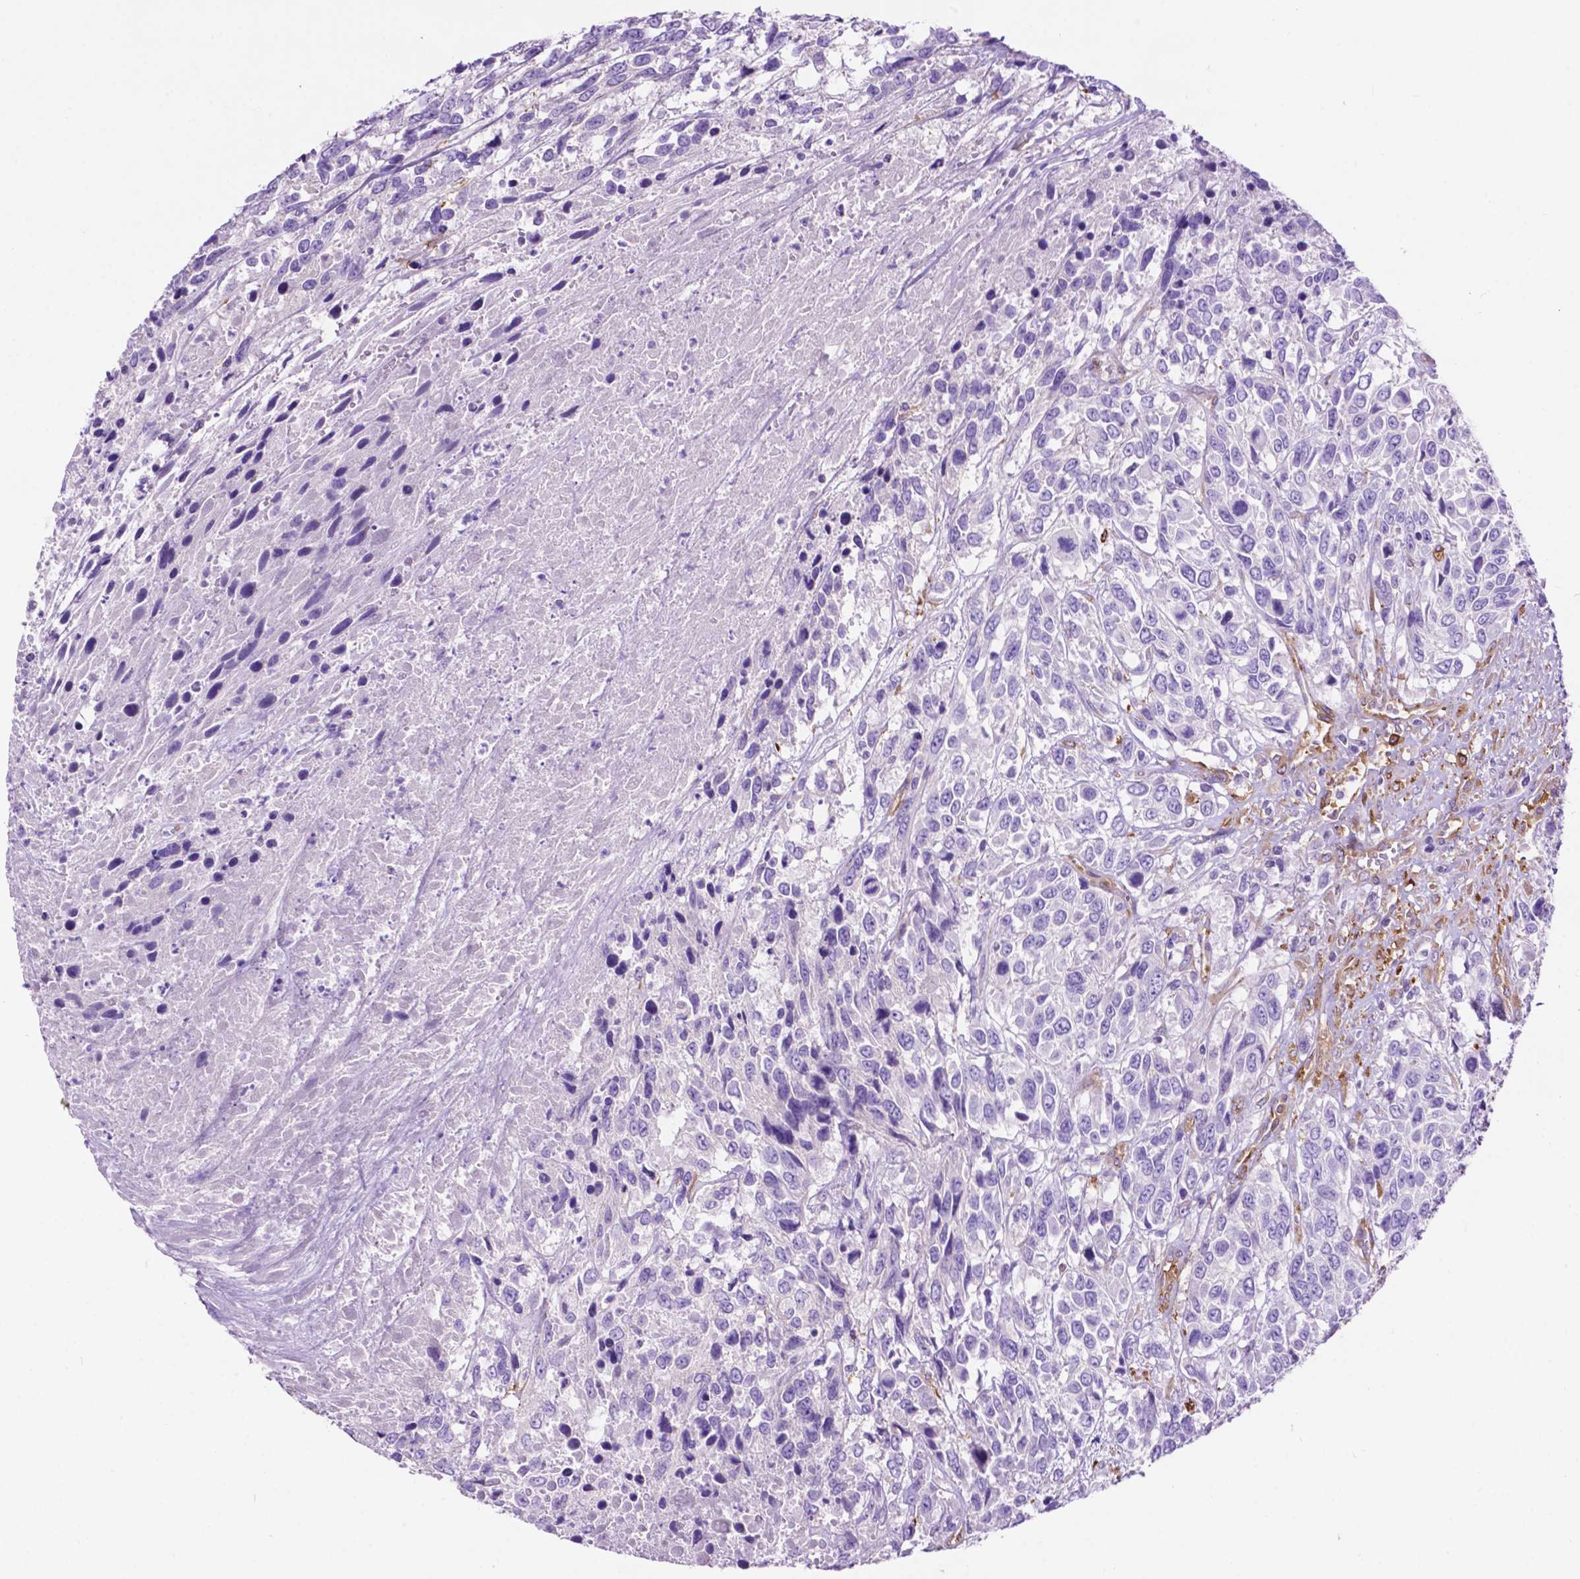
{"staining": {"intensity": "negative", "quantity": "none", "location": "none"}, "tissue": "urothelial cancer", "cell_type": "Tumor cells", "image_type": "cancer", "snomed": [{"axis": "morphology", "description": "Urothelial carcinoma, High grade"}, {"axis": "topography", "description": "Urinary bladder"}], "caption": "Image shows no protein positivity in tumor cells of urothelial cancer tissue.", "gene": "PCDHA12", "patient": {"sex": "female", "age": 70}}